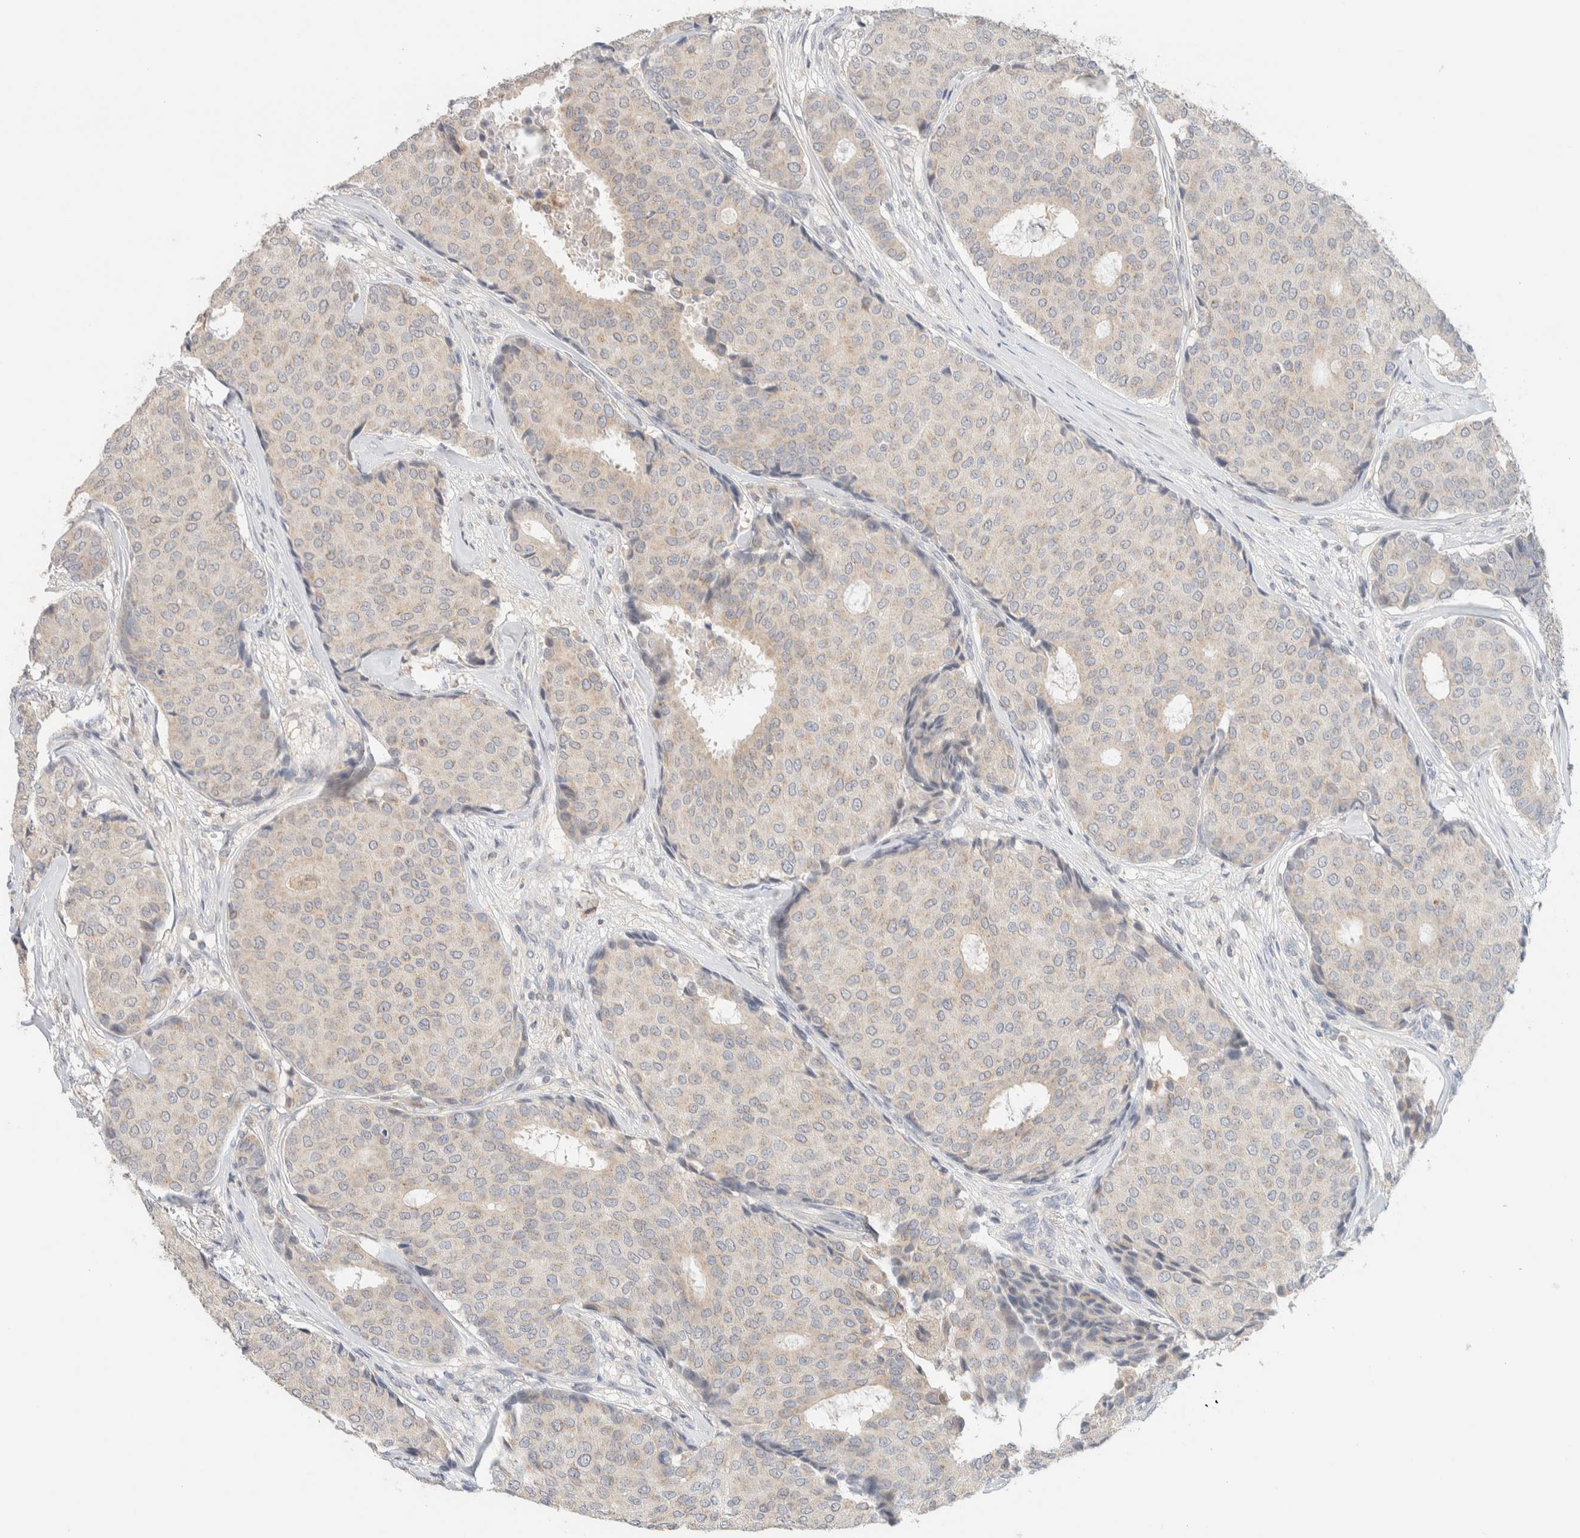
{"staining": {"intensity": "weak", "quantity": "<25%", "location": "cytoplasmic/membranous"}, "tissue": "breast cancer", "cell_type": "Tumor cells", "image_type": "cancer", "snomed": [{"axis": "morphology", "description": "Duct carcinoma"}, {"axis": "topography", "description": "Breast"}], "caption": "Infiltrating ductal carcinoma (breast) stained for a protein using immunohistochemistry (IHC) displays no expression tumor cells.", "gene": "HDHD3", "patient": {"sex": "female", "age": 75}}